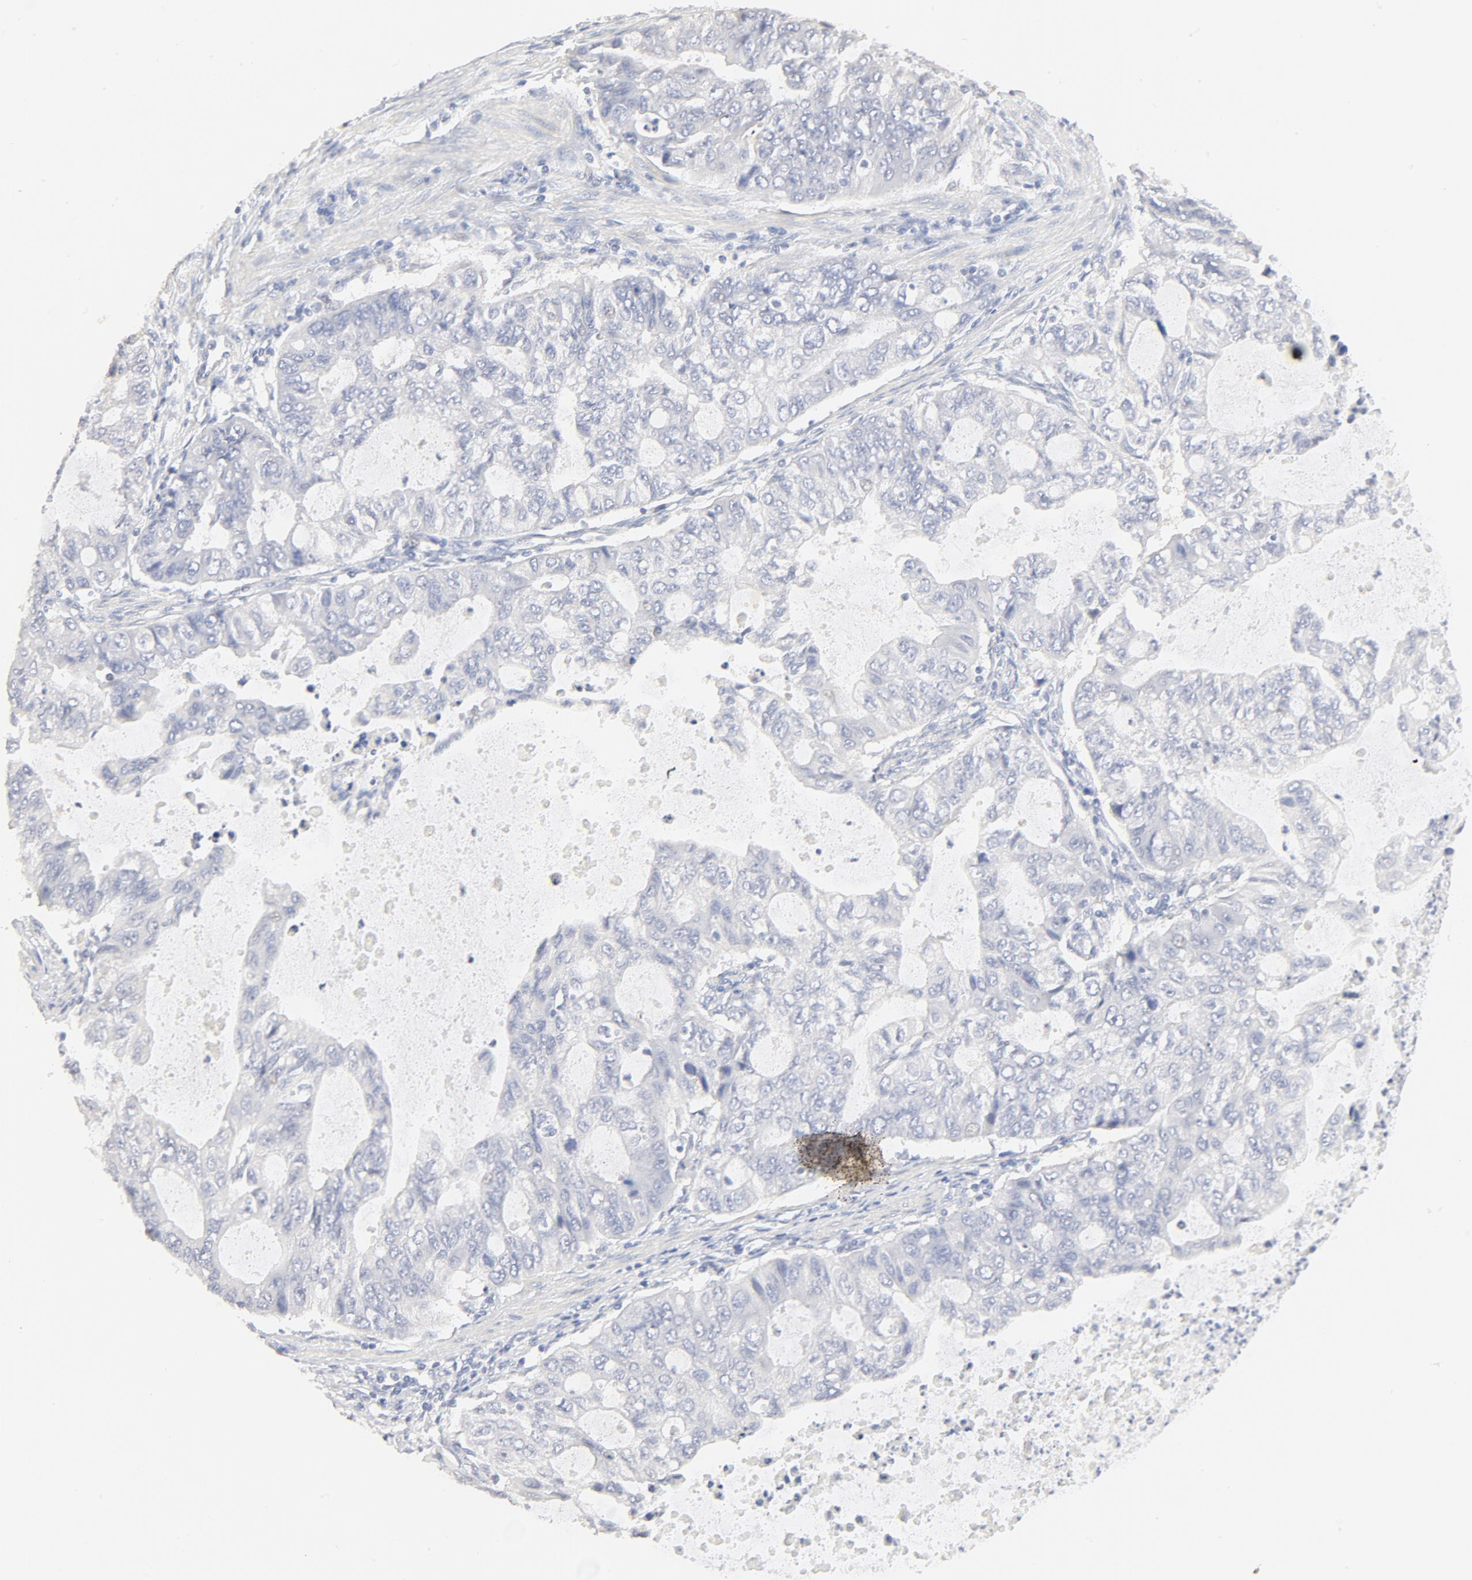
{"staining": {"intensity": "moderate", "quantity": "<25%", "location": "cytoplasmic/membranous"}, "tissue": "stomach cancer", "cell_type": "Tumor cells", "image_type": "cancer", "snomed": [{"axis": "morphology", "description": "Adenocarcinoma, NOS"}, {"axis": "topography", "description": "Stomach, upper"}], "caption": "Brown immunohistochemical staining in human stomach cancer (adenocarcinoma) reveals moderate cytoplasmic/membranous staining in about <25% of tumor cells.", "gene": "FCGBP", "patient": {"sex": "female", "age": 52}}